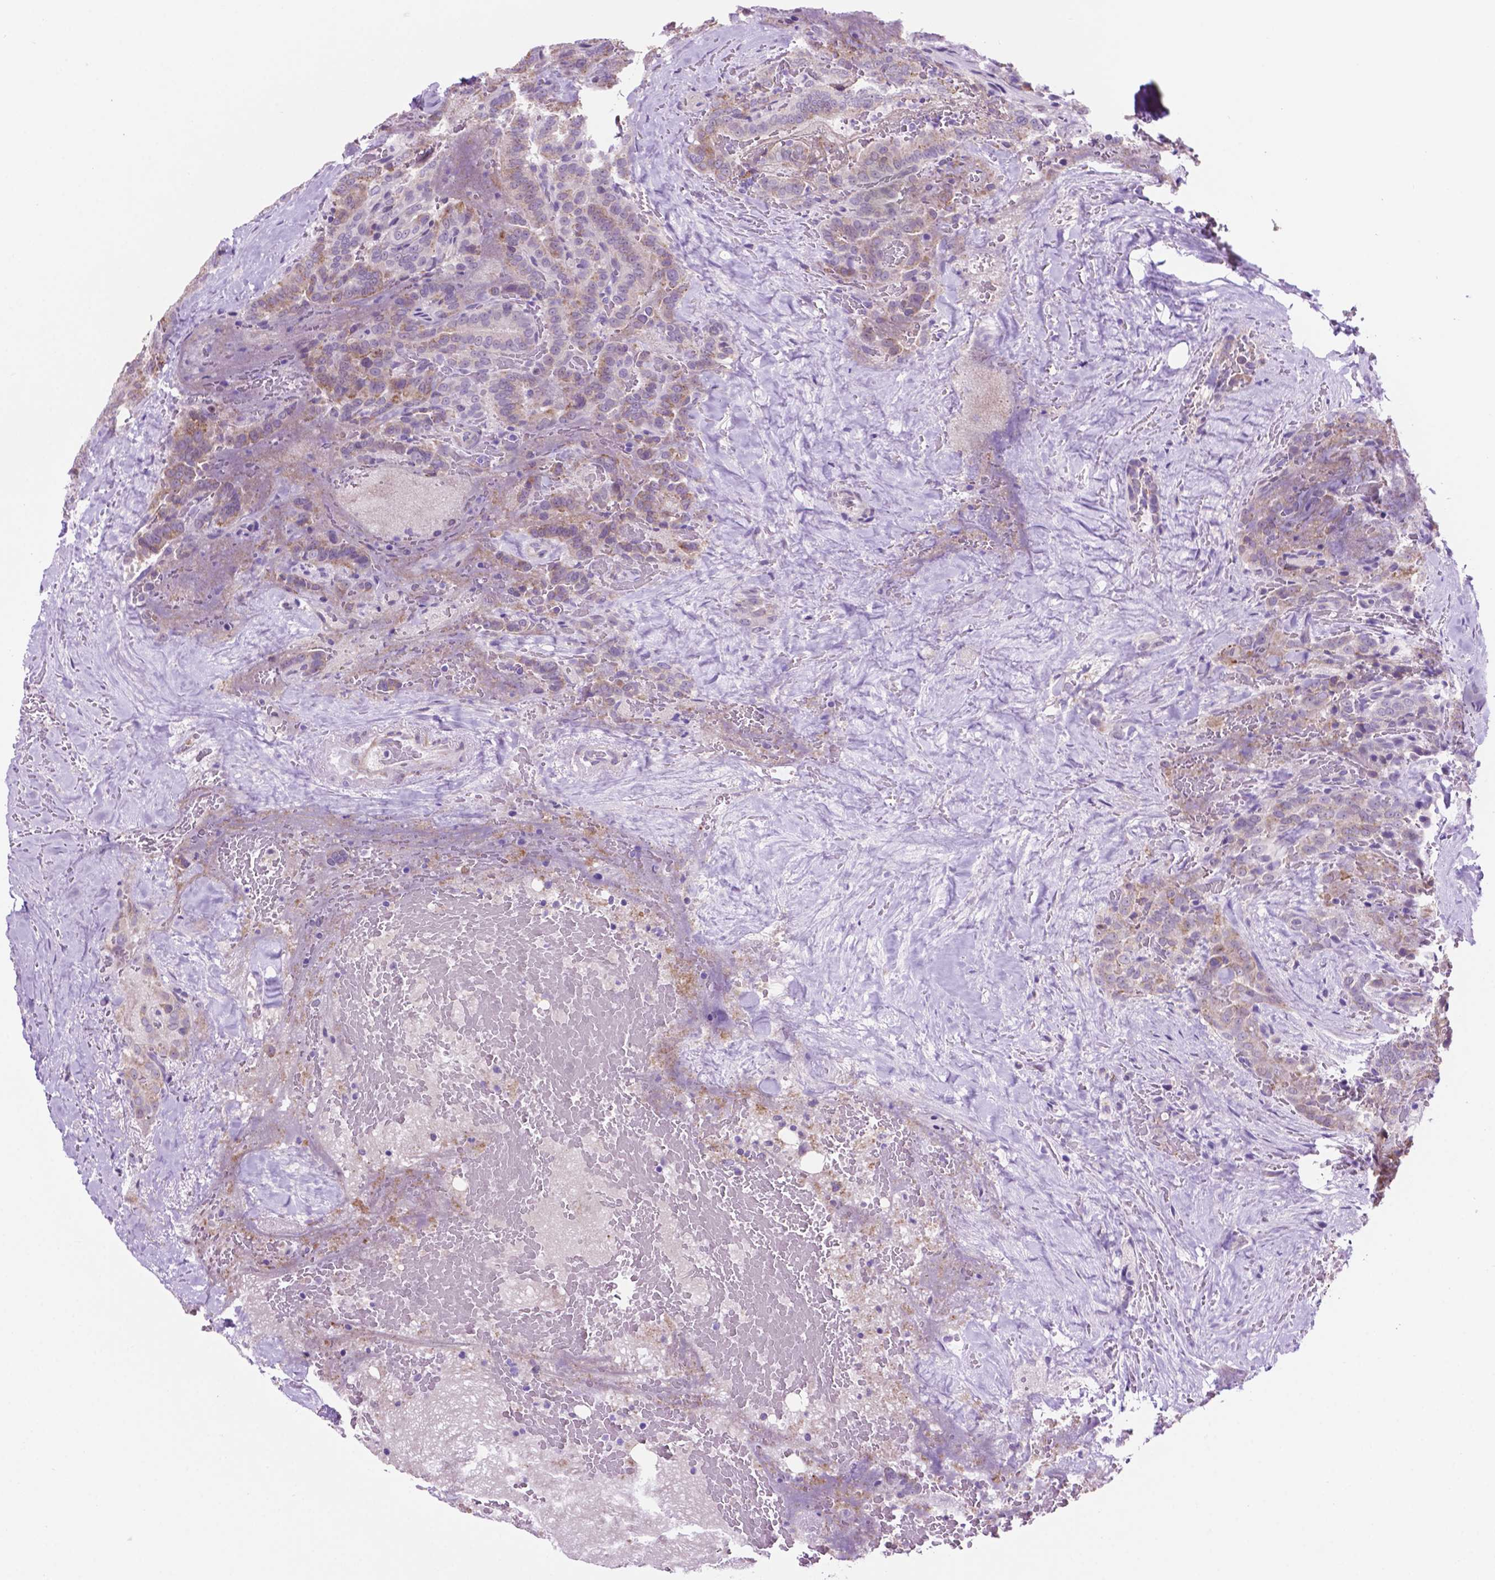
{"staining": {"intensity": "negative", "quantity": "none", "location": "none"}, "tissue": "thyroid cancer", "cell_type": "Tumor cells", "image_type": "cancer", "snomed": [{"axis": "morphology", "description": "Papillary adenocarcinoma, NOS"}, {"axis": "topography", "description": "Thyroid gland"}], "caption": "Human thyroid cancer stained for a protein using immunohistochemistry shows no staining in tumor cells.", "gene": "ACY3", "patient": {"sex": "male", "age": 61}}